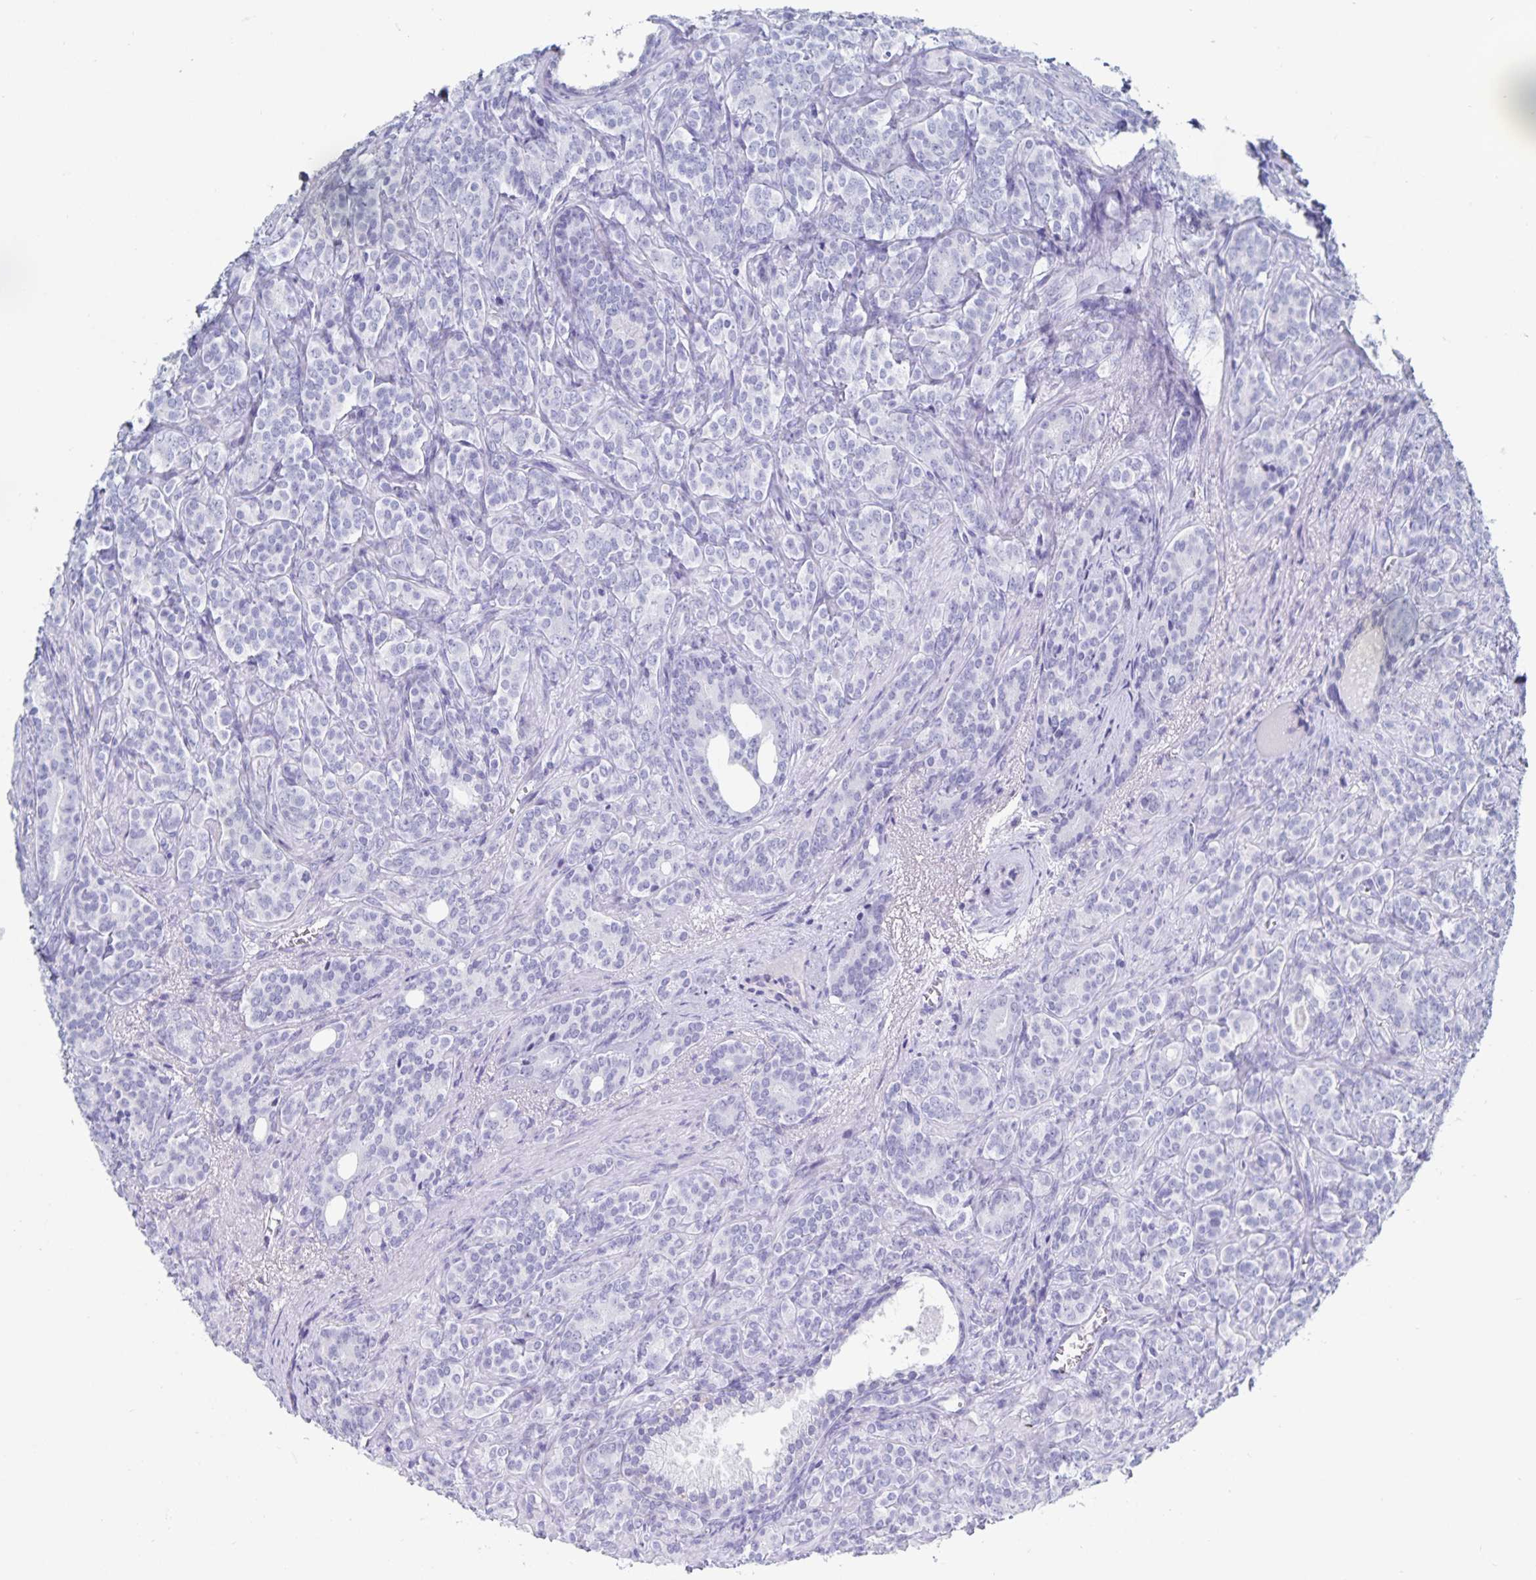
{"staining": {"intensity": "negative", "quantity": "none", "location": "none"}, "tissue": "prostate cancer", "cell_type": "Tumor cells", "image_type": "cancer", "snomed": [{"axis": "morphology", "description": "Adenocarcinoma, High grade"}, {"axis": "topography", "description": "Prostate"}], "caption": "DAB (3,3'-diaminobenzidine) immunohistochemical staining of prostate cancer reveals no significant positivity in tumor cells.", "gene": "C19orf73", "patient": {"sex": "male", "age": 84}}